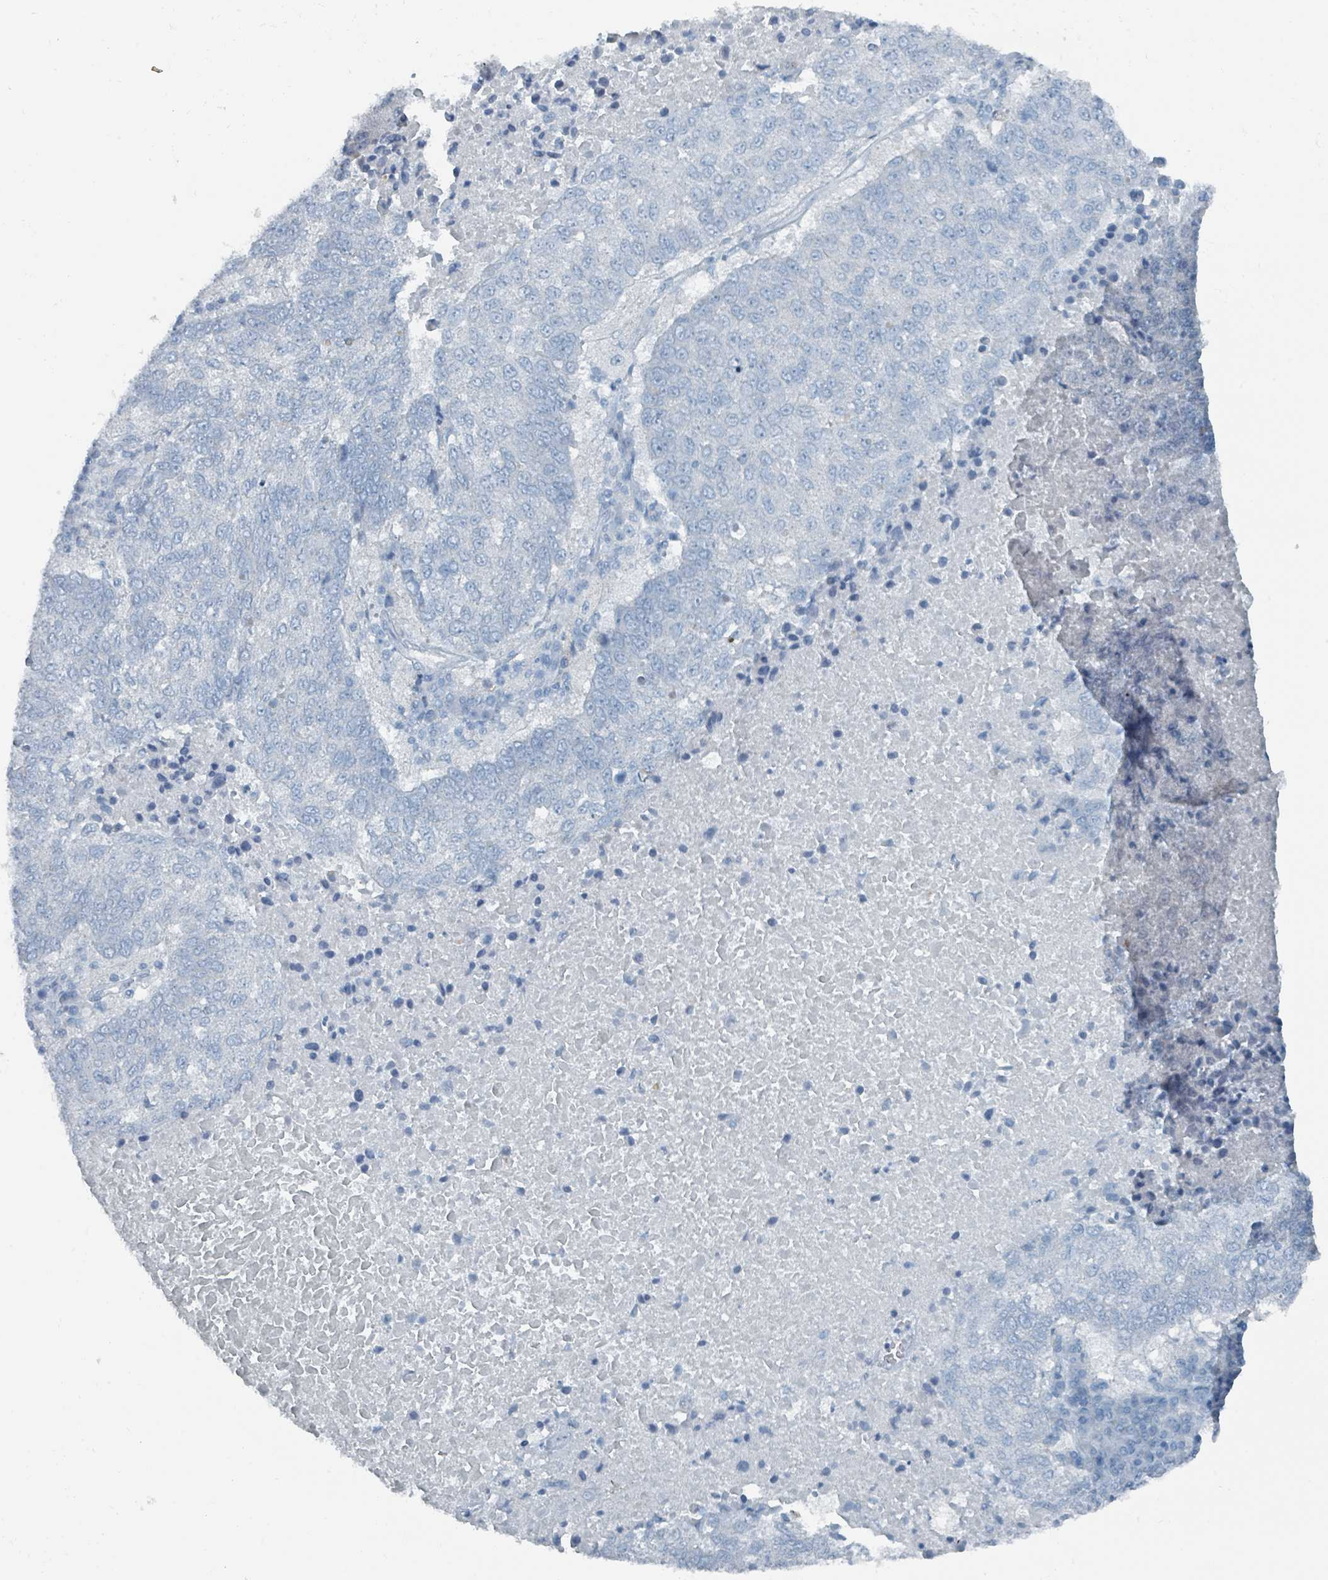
{"staining": {"intensity": "negative", "quantity": "none", "location": "none"}, "tissue": "lung cancer", "cell_type": "Tumor cells", "image_type": "cancer", "snomed": [{"axis": "morphology", "description": "Squamous cell carcinoma, NOS"}, {"axis": "topography", "description": "Lung"}], "caption": "A histopathology image of human lung squamous cell carcinoma is negative for staining in tumor cells.", "gene": "GAMT", "patient": {"sex": "male", "age": 73}}